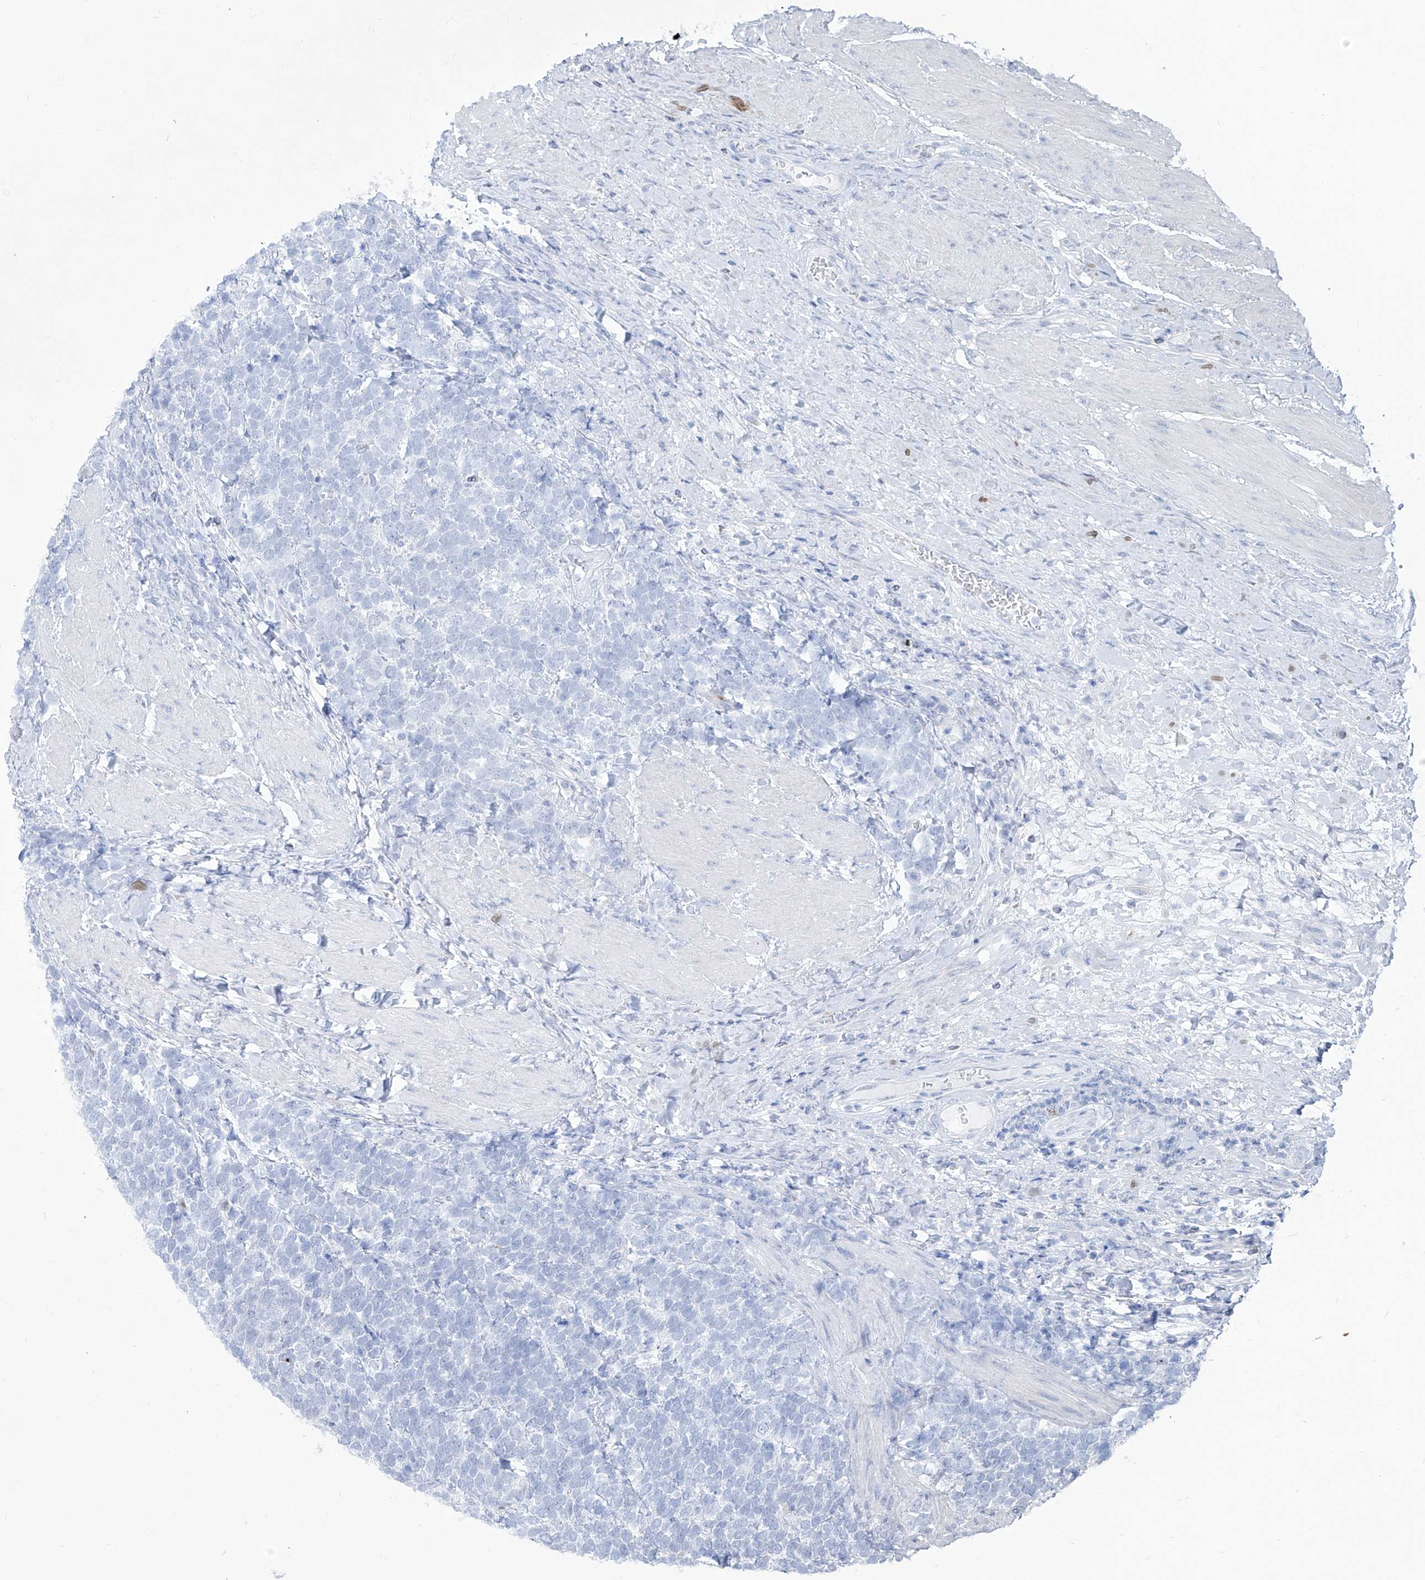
{"staining": {"intensity": "negative", "quantity": "none", "location": "none"}, "tissue": "urothelial cancer", "cell_type": "Tumor cells", "image_type": "cancer", "snomed": [{"axis": "morphology", "description": "Urothelial carcinoma, High grade"}, {"axis": "topography", "description": "Urinary bladder"}], "caption": "Tumor cells show no significant staining in urothelial carcinoma (high-grade).", "gene": "ZBTB48", "patient": {"sex": "female", "age": 82}}